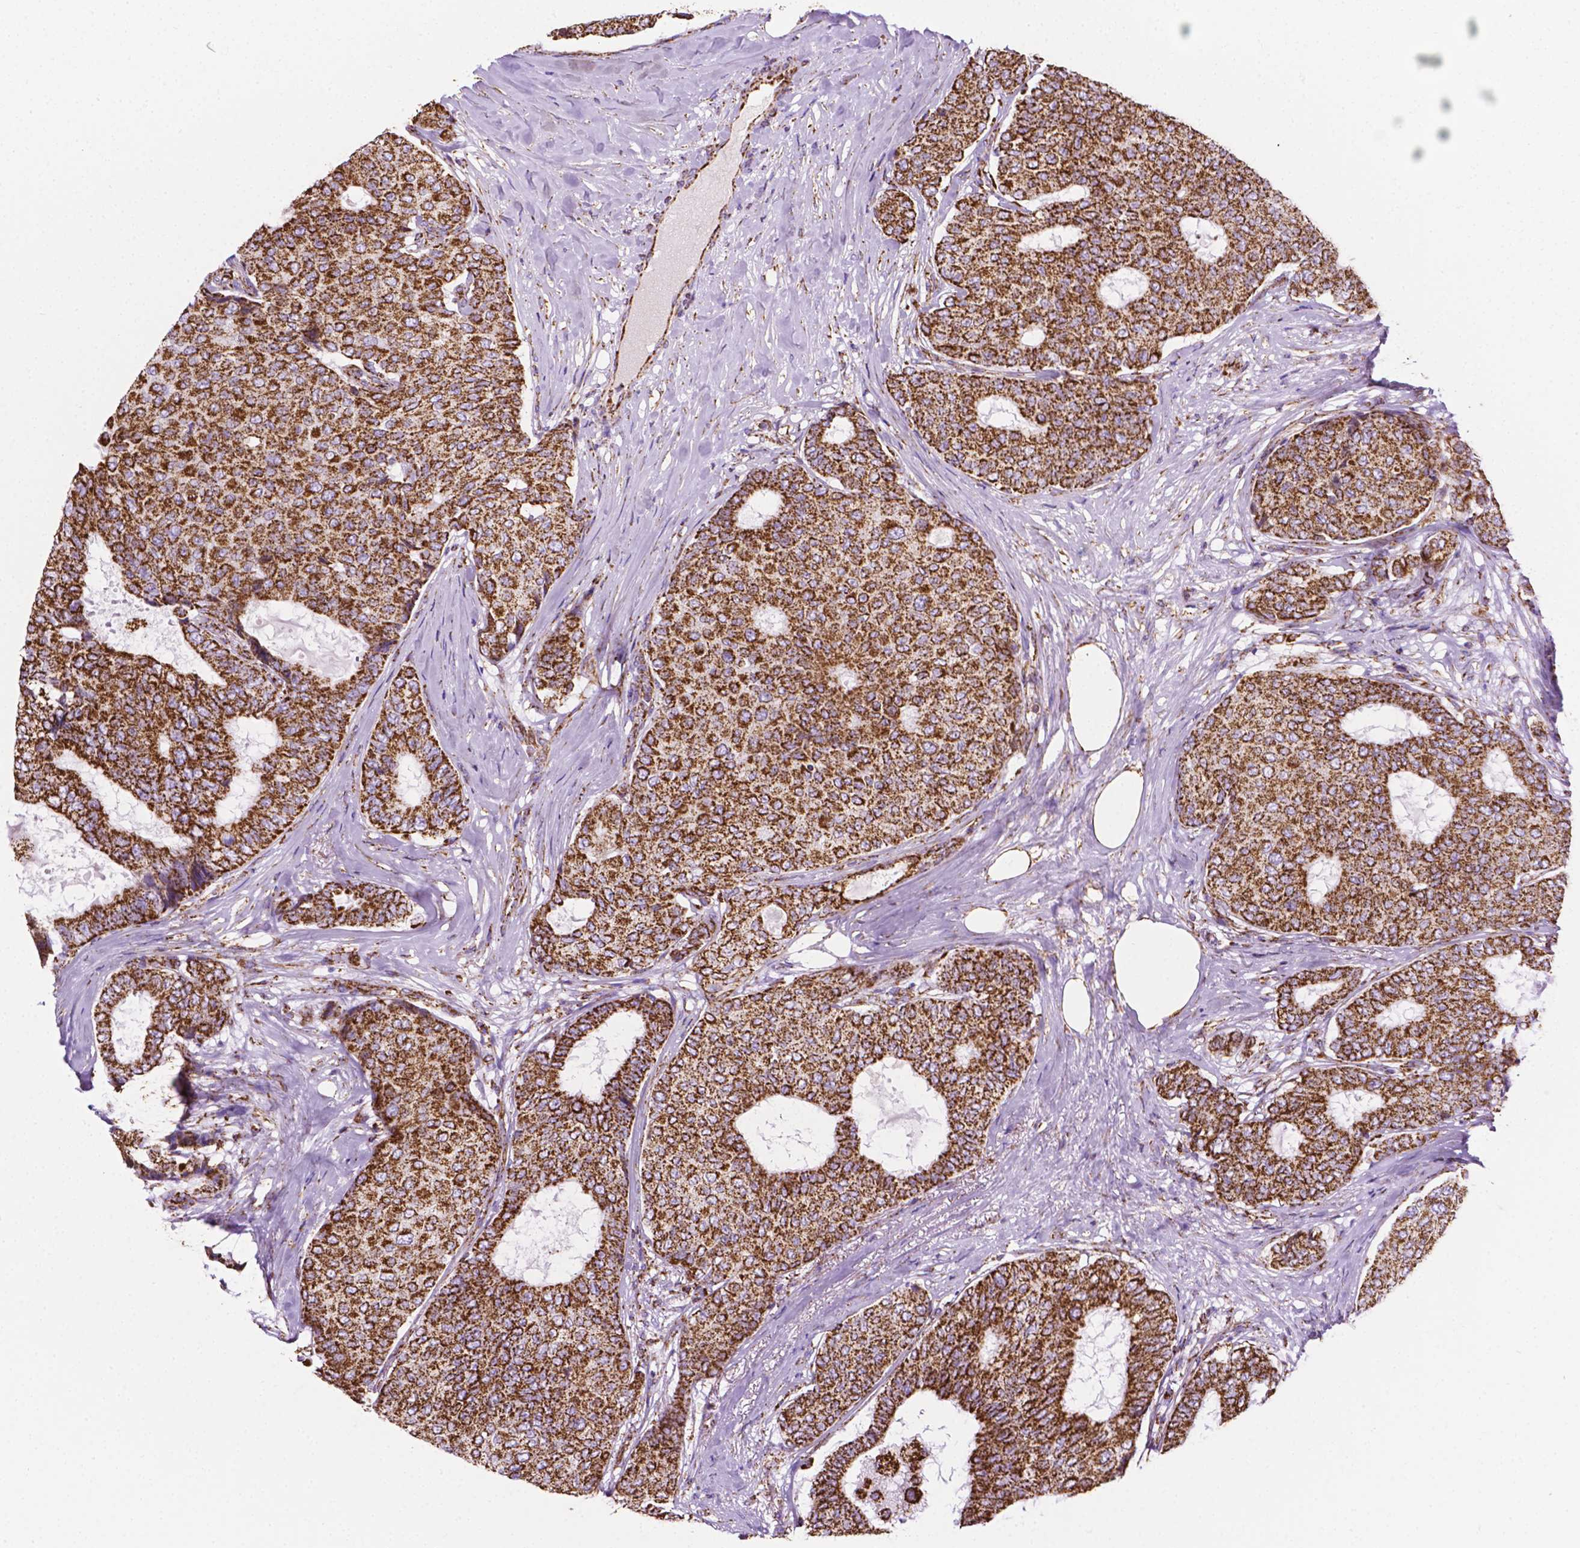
{"staining": {"intensity": "strong", "quantity": ">75%", "location": "cytoplasmic/membranous"}, "tissue": "breast cancer", "cell_type": "Tumor cells", "image_type": "cancer", "snomed": [{"axis": "morphology", "description": "Duct carcinoma"}, {"axis": "topography", "description": "Breast"}], "caption": "This micrograph reveals breast cancer stained with immunohistochemistry to label a protein in brown. The cytoplasmic/membranous of tumor cells show strong positivity for the protein. Nuclei are counter-stained blue.", "gene": "RMDN3", "patient": {"sex": "female", "age": 75}}